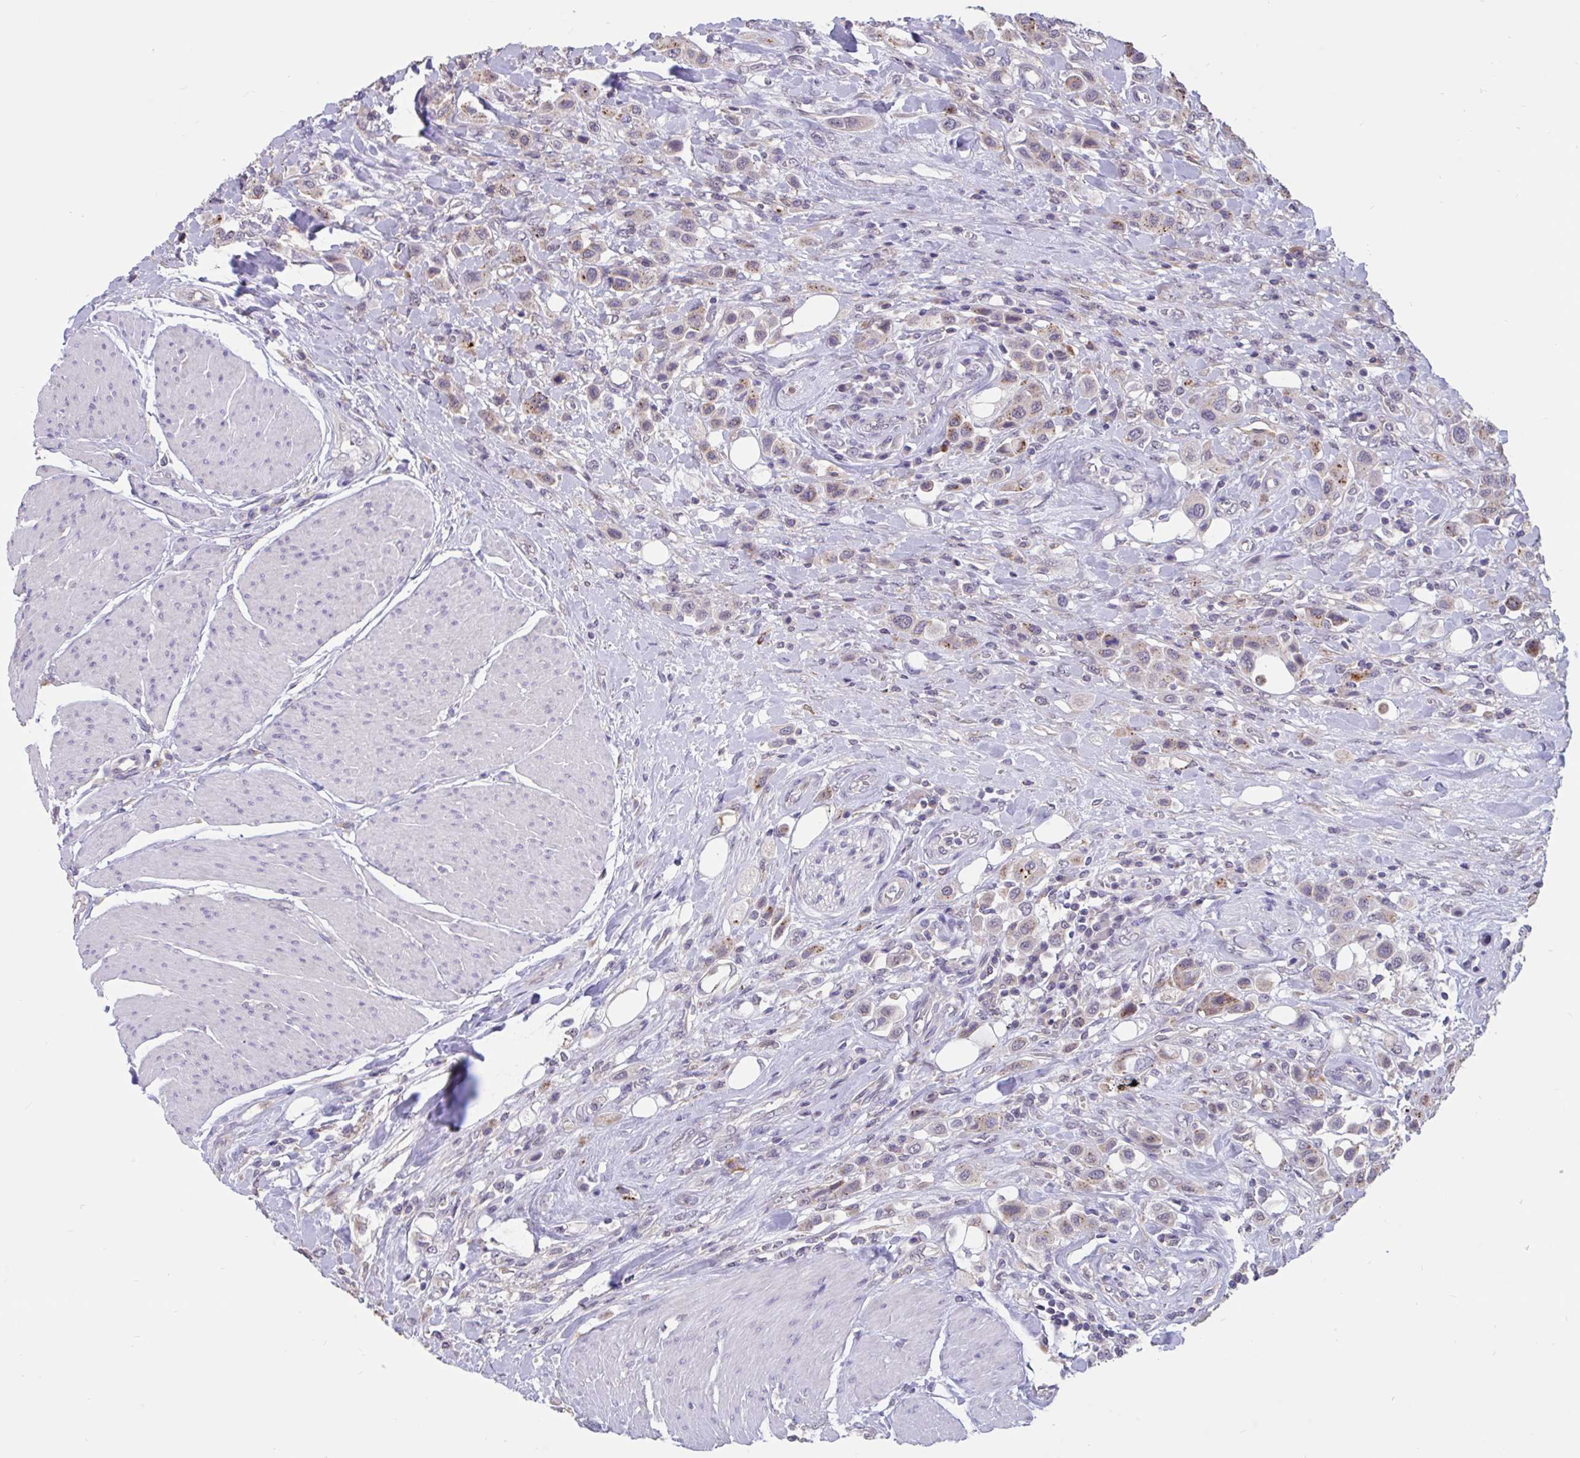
{"staining": {"intensity": "weak", "quantity": "25%-75%", "location": "cytoplasmic/membranous"}, "tissue": "urothelial cancer", "cell_type": "Tumor cells", "image_type": "cancer", "snomed": [{"axis": "morphology", "description": "Urothelial carcinoma, High grade"}, {"axis": "topography", "description": "Urinary bladder"}], "caption": "Immunohistochemistry photomicrograph of urothelial carcinoma (high-grade) stained for a protein (brown), which exhibits low levels of weak cytoplasmic/membranous expression in approximately 25%-75% of tumor cells.", "gene": "DDX39A", "patient": {"sex": "male", "age": 50}}